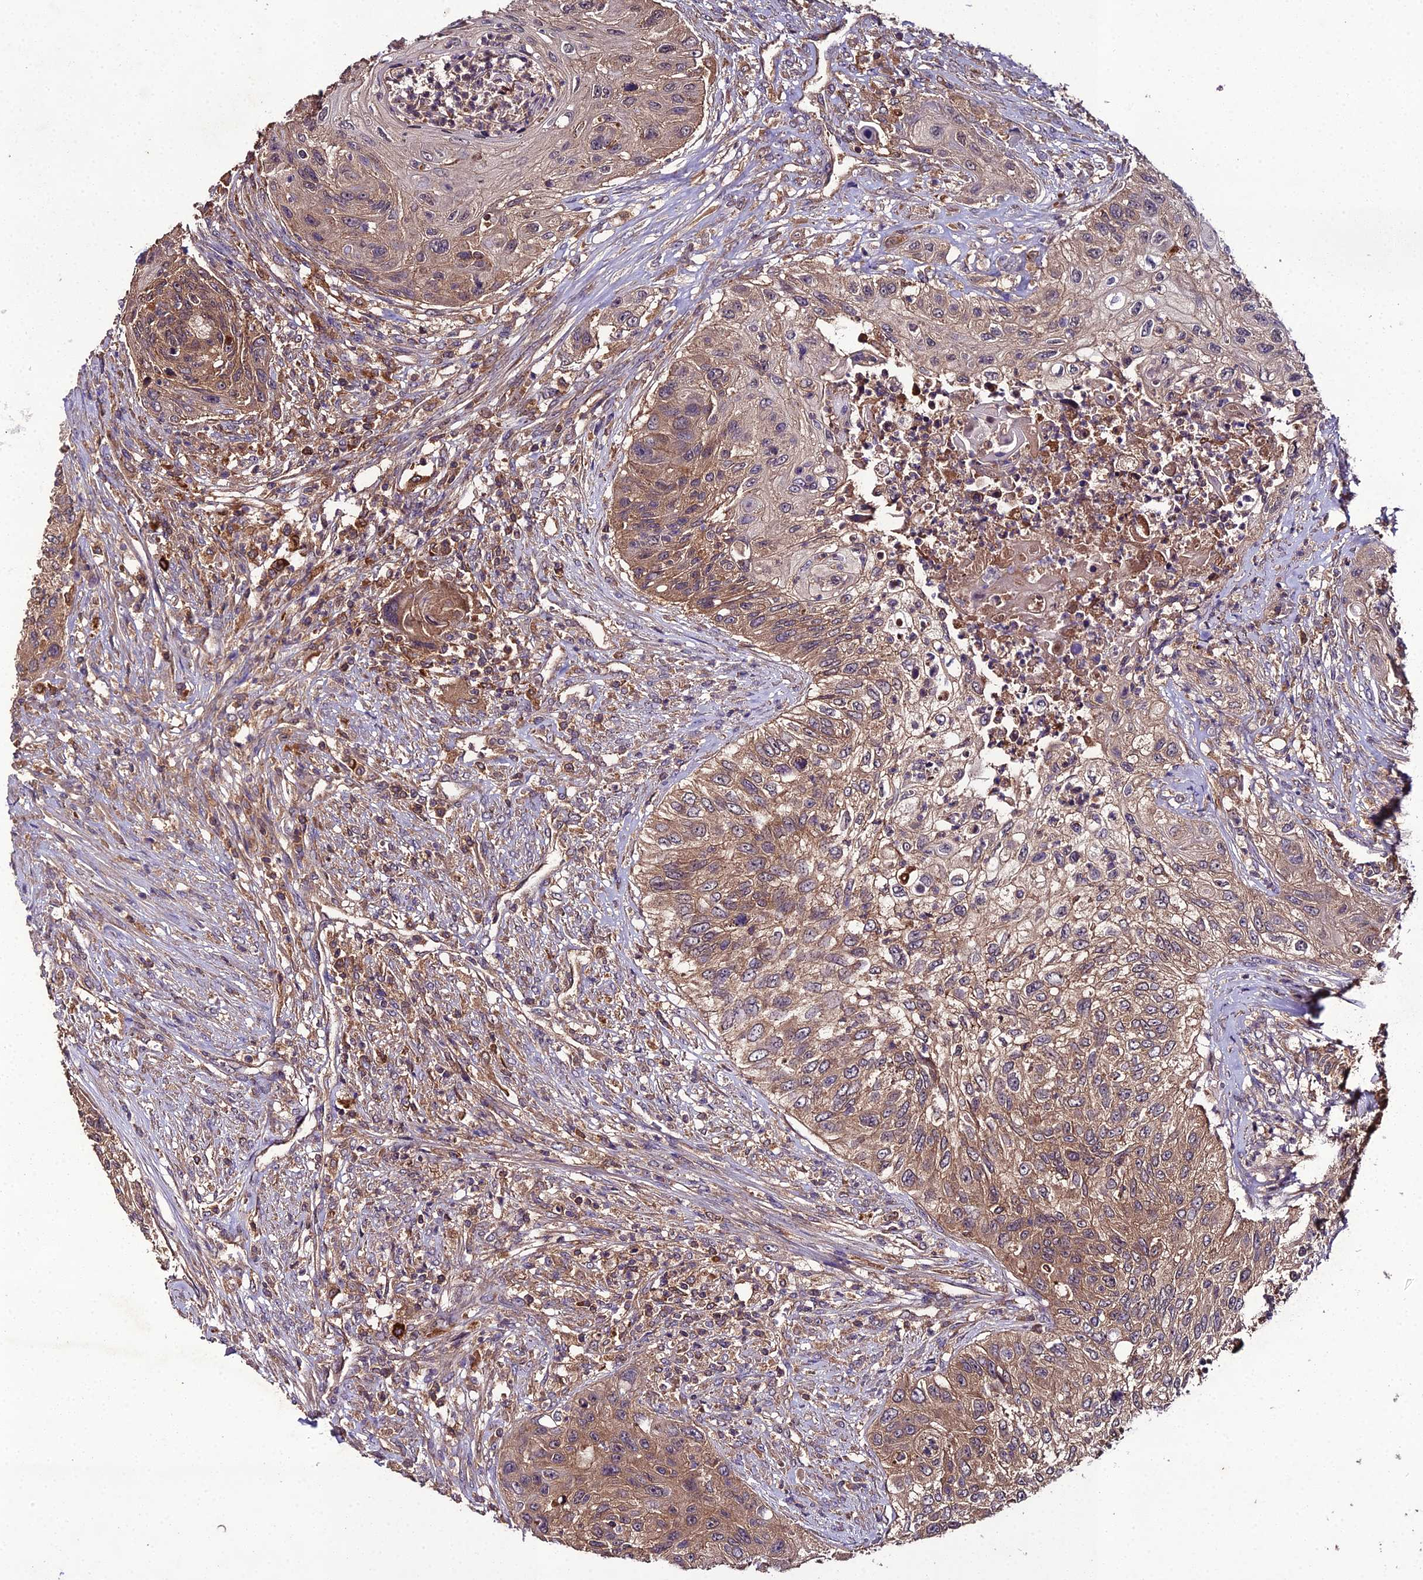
{"staining": {"intensity": "moderate", "quantity": ">75%", "location": "cytoplasmic/membranous"}, "tissue": "urothelial cancer", "cell_type": "Tumor cells", "image_type": "cancer", "snomed": [{"axis": "morphology", "description": "Urothelial carcinoma, High grade"}, {"axis": "topography", "description": "Urinary bladder"}], "caption": "Immunohistochemistry image of human urothelial cancer stained for a protein (brown), which reveals medium levels of moderate cytoplasmic/membranous positivity in approximately >75% of tumor cells.", "gene": "TMEM258", "patient": {"sex": "female", "age": 60}}